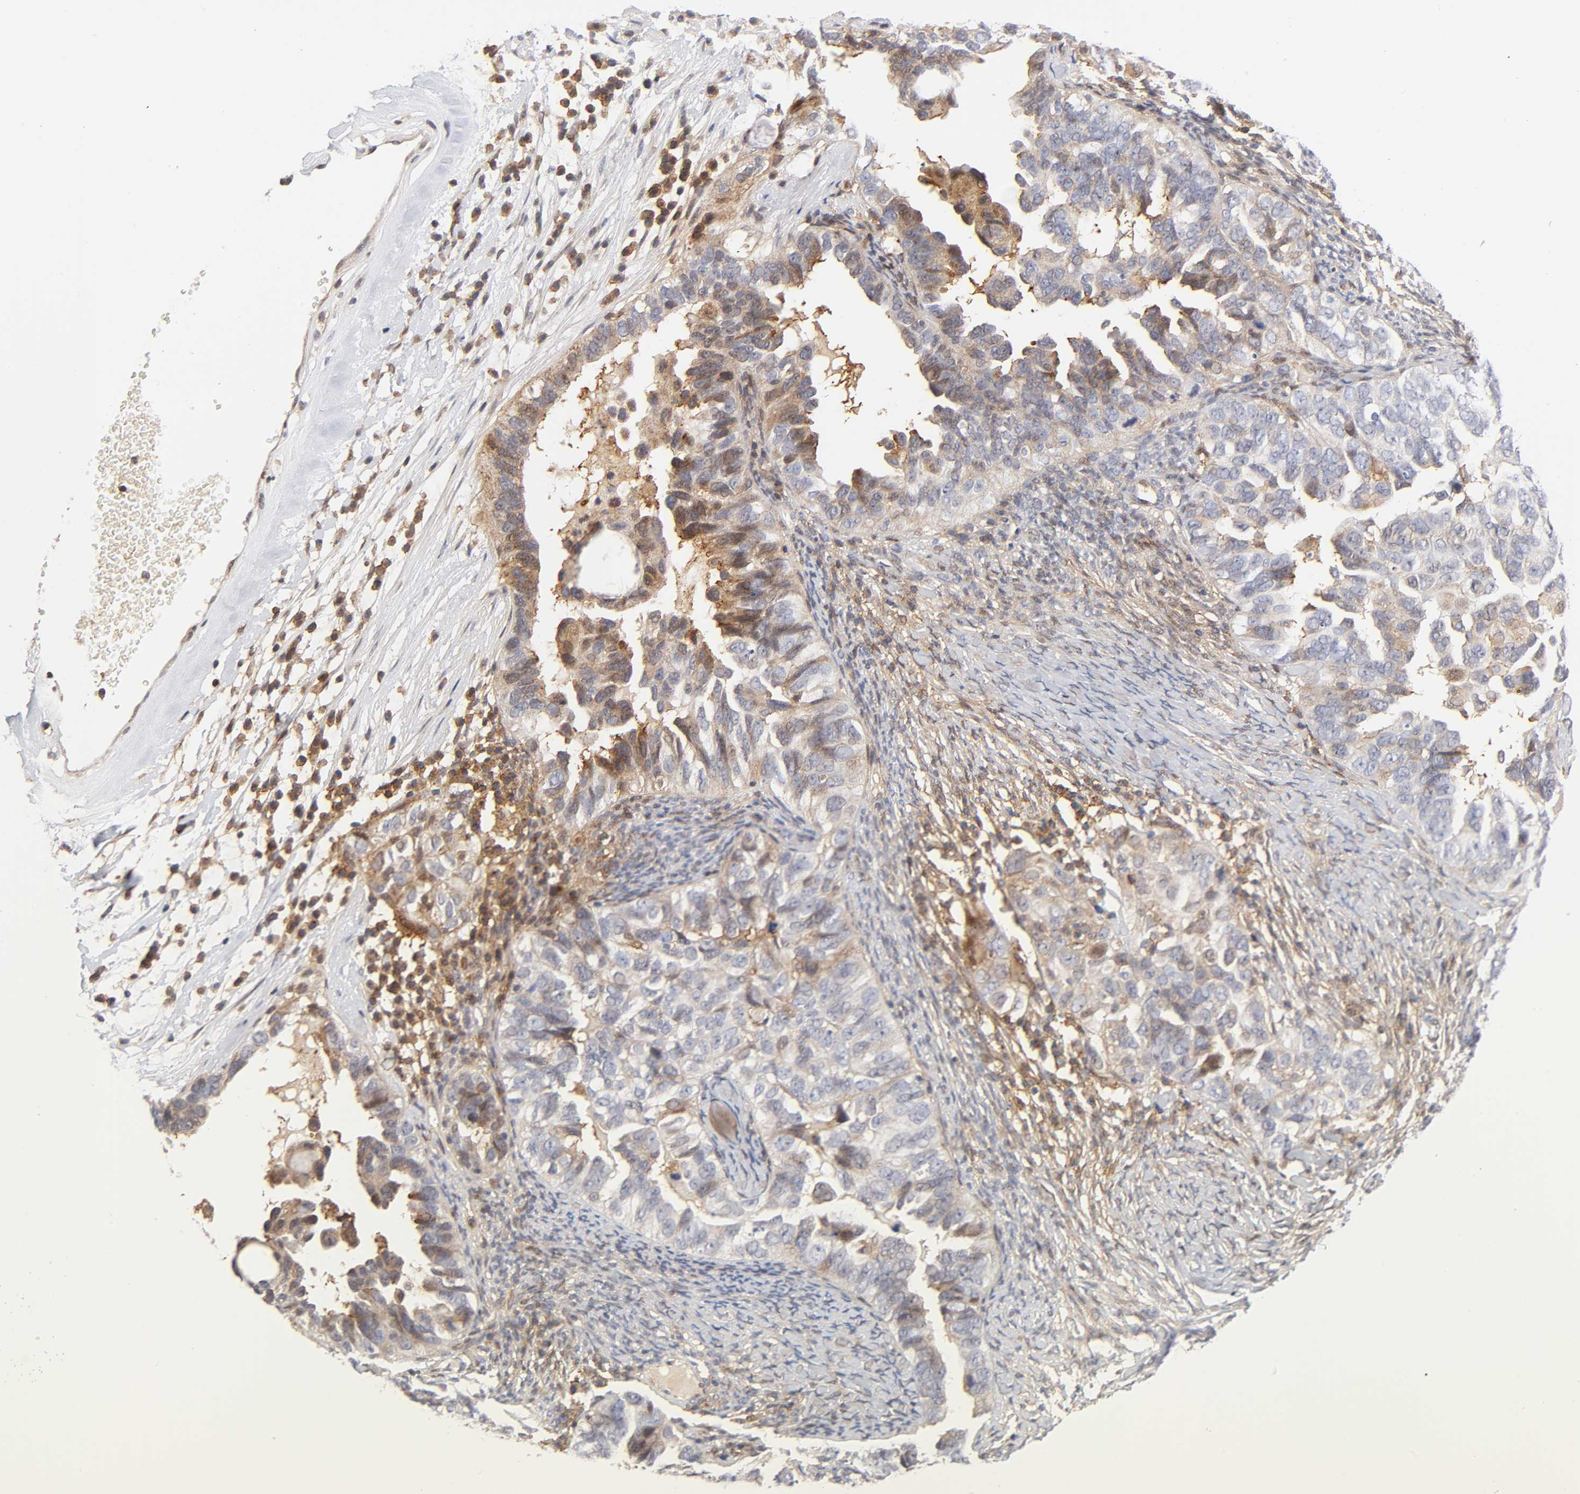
{"staining": {"intensity": "moderate", "quantity": "25%-75%", "location": "cytoplasmic/membranous"}, "tissue": "ovarian cancer", "cell_type": "Tumor cells", "image_type": "cancer", "snomed": [{"axis": "morphology", "description": "Cystadenocarcinoma, serous, NOS"}, {"axis": "topography", "description": "Ovary"}], "caption": "A photomicrograph of human ovarian cancer (serous cystadenocarcinoma) stained for a protein demonstrates moderate cytoplasmic/membranous brown staining in tumor cells. The staining was performed using DAB (3,3'-diaminobenzidine) to visualize the protein expression in brown, while the nuclei were stained in blue with hematoxylin (Magnification: 20x).", "gene": "ANXA7", "patient": {"sex": "female", "age": 82}}